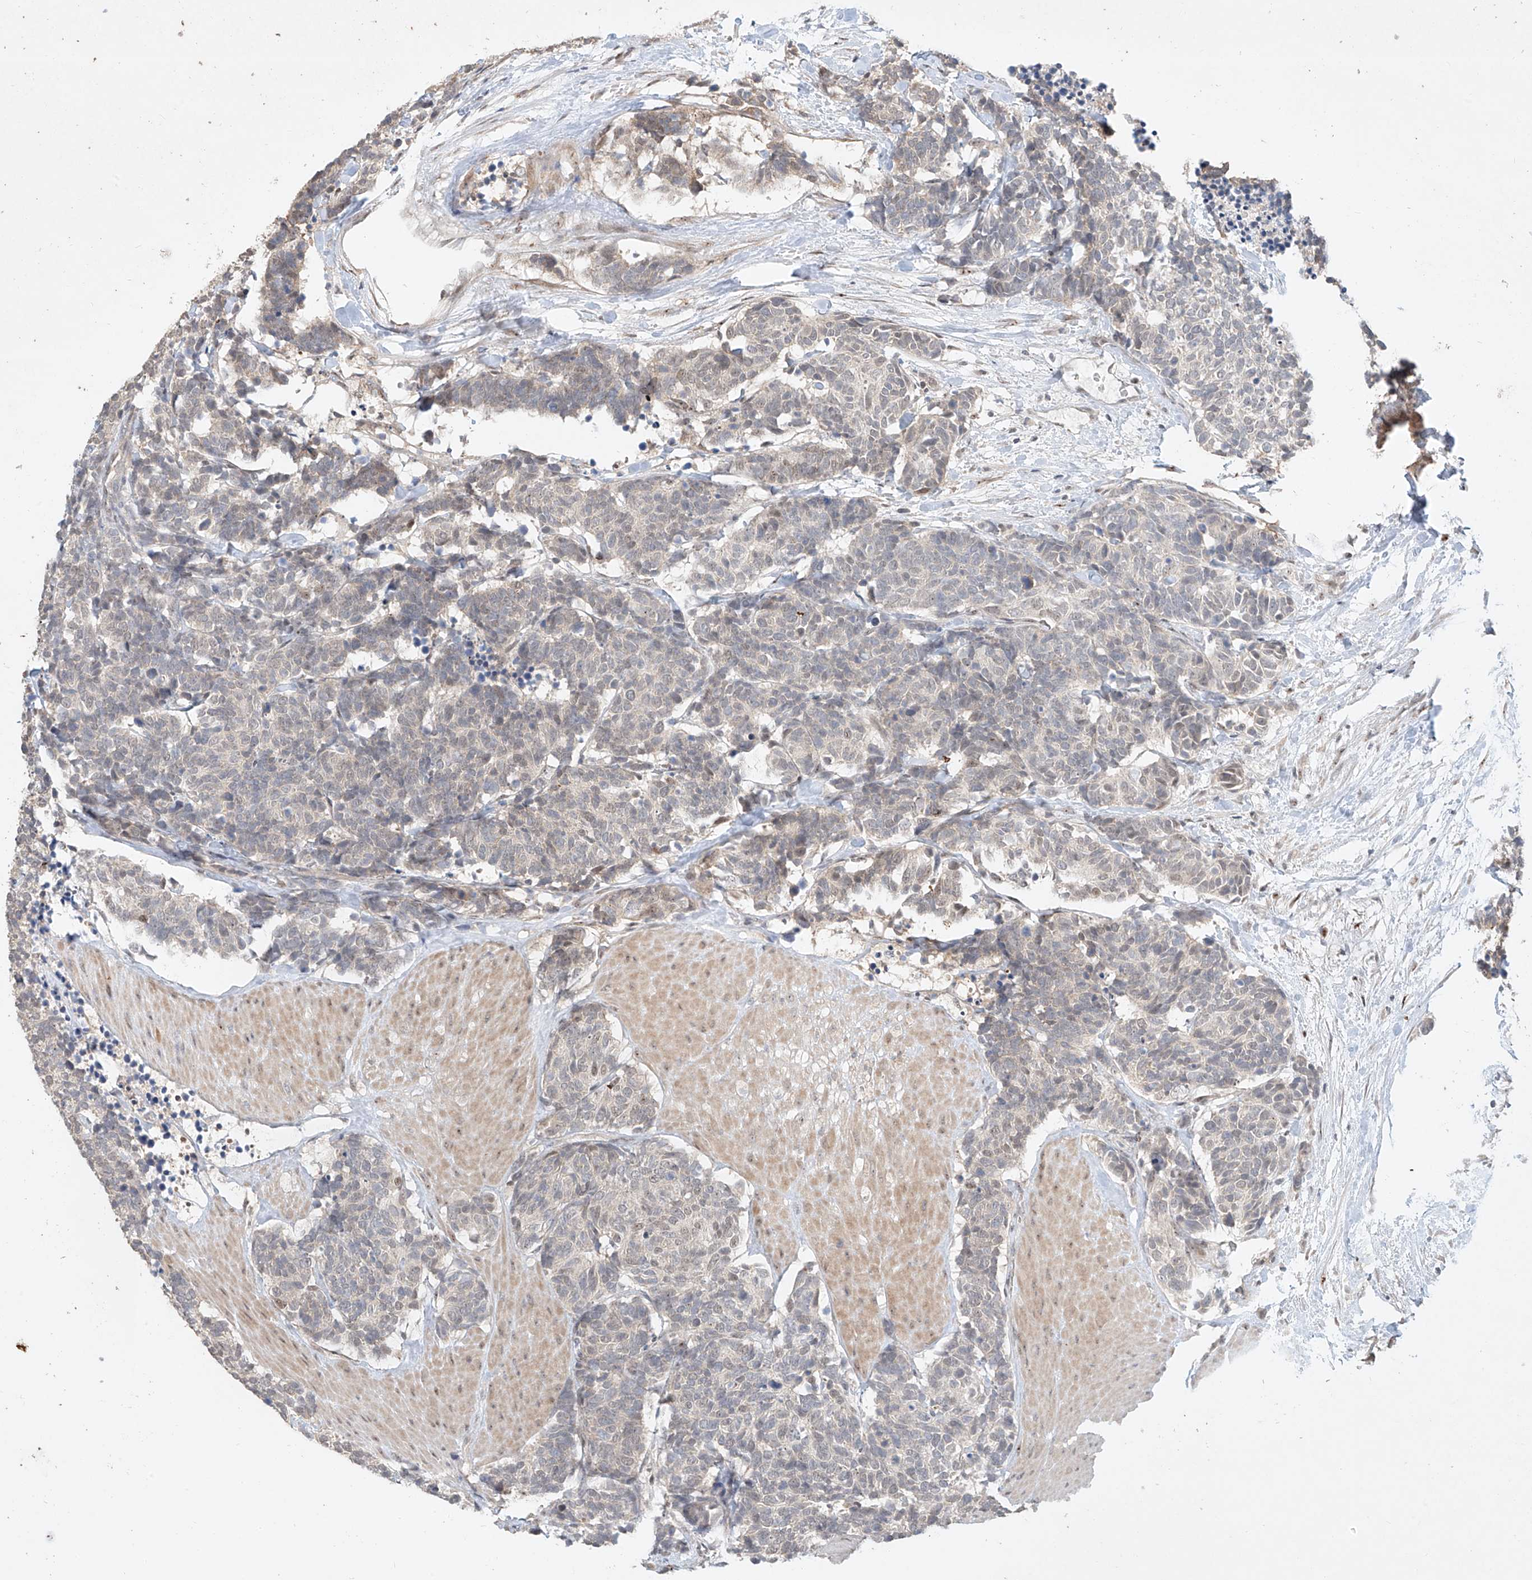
{"staining": {"intensity": "negative", "quantity": "none", "location": "none"}, "tissue": "carcinoid", "cell_type": "Tumor cells", "image_type": "cancer", "snomed": [{"axis": "morphology", "description": "Carcinoma, NOS"}, {"axis": "morphology", "description": "Carcinoid, malignant, NOS"}, {"axis": "topography", "description": "Urinary bladder"}], "caption": "Photomicrograph shows no protein positivity in tumor cells of malignant carcinoid tissue.", "gene": "TASP1", "patient": {"sex": "male", "age": 57}}